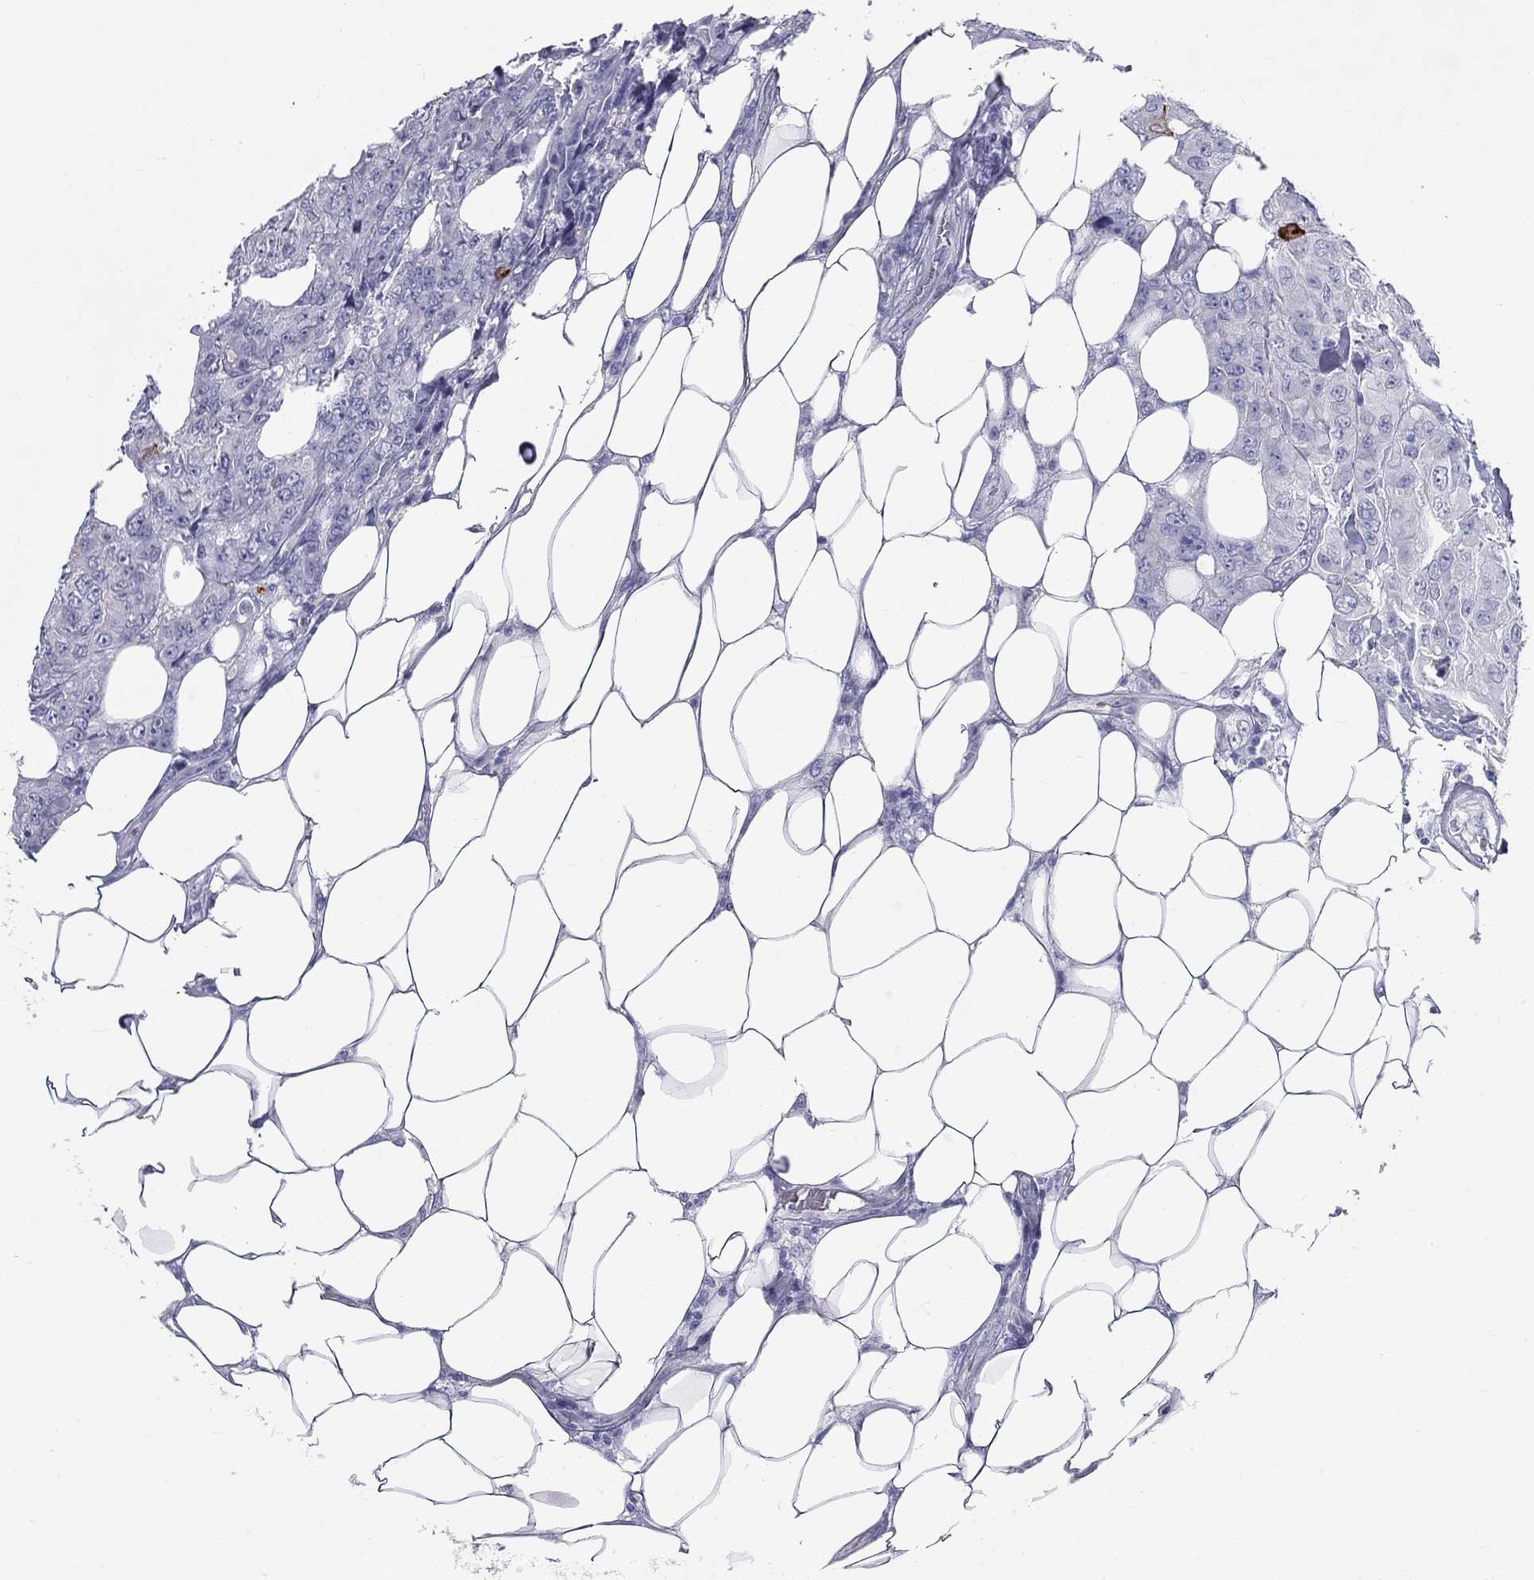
{"staining": {"intensity": "negative", "quantity": "none", "location": "none"}, "tissue": "breast cancer", "cell_type": "Tumor cells", "image_type": "cancer", "snomed": [{"axis": "morphology", "description": "Duct carcinoma"}, {"axis": "topography", "description": "Breast"}], "caption": "Immunohistochemistry histopathology image of neoplastic tissue: human breast infiltrating ductal carcinoma stained with DAB (3,3'-diaminobenzidine) shows no significant protein positivity in tumor cells.", "gene": "DNALI1", "patient": {"sex": "female", "age": 43}}